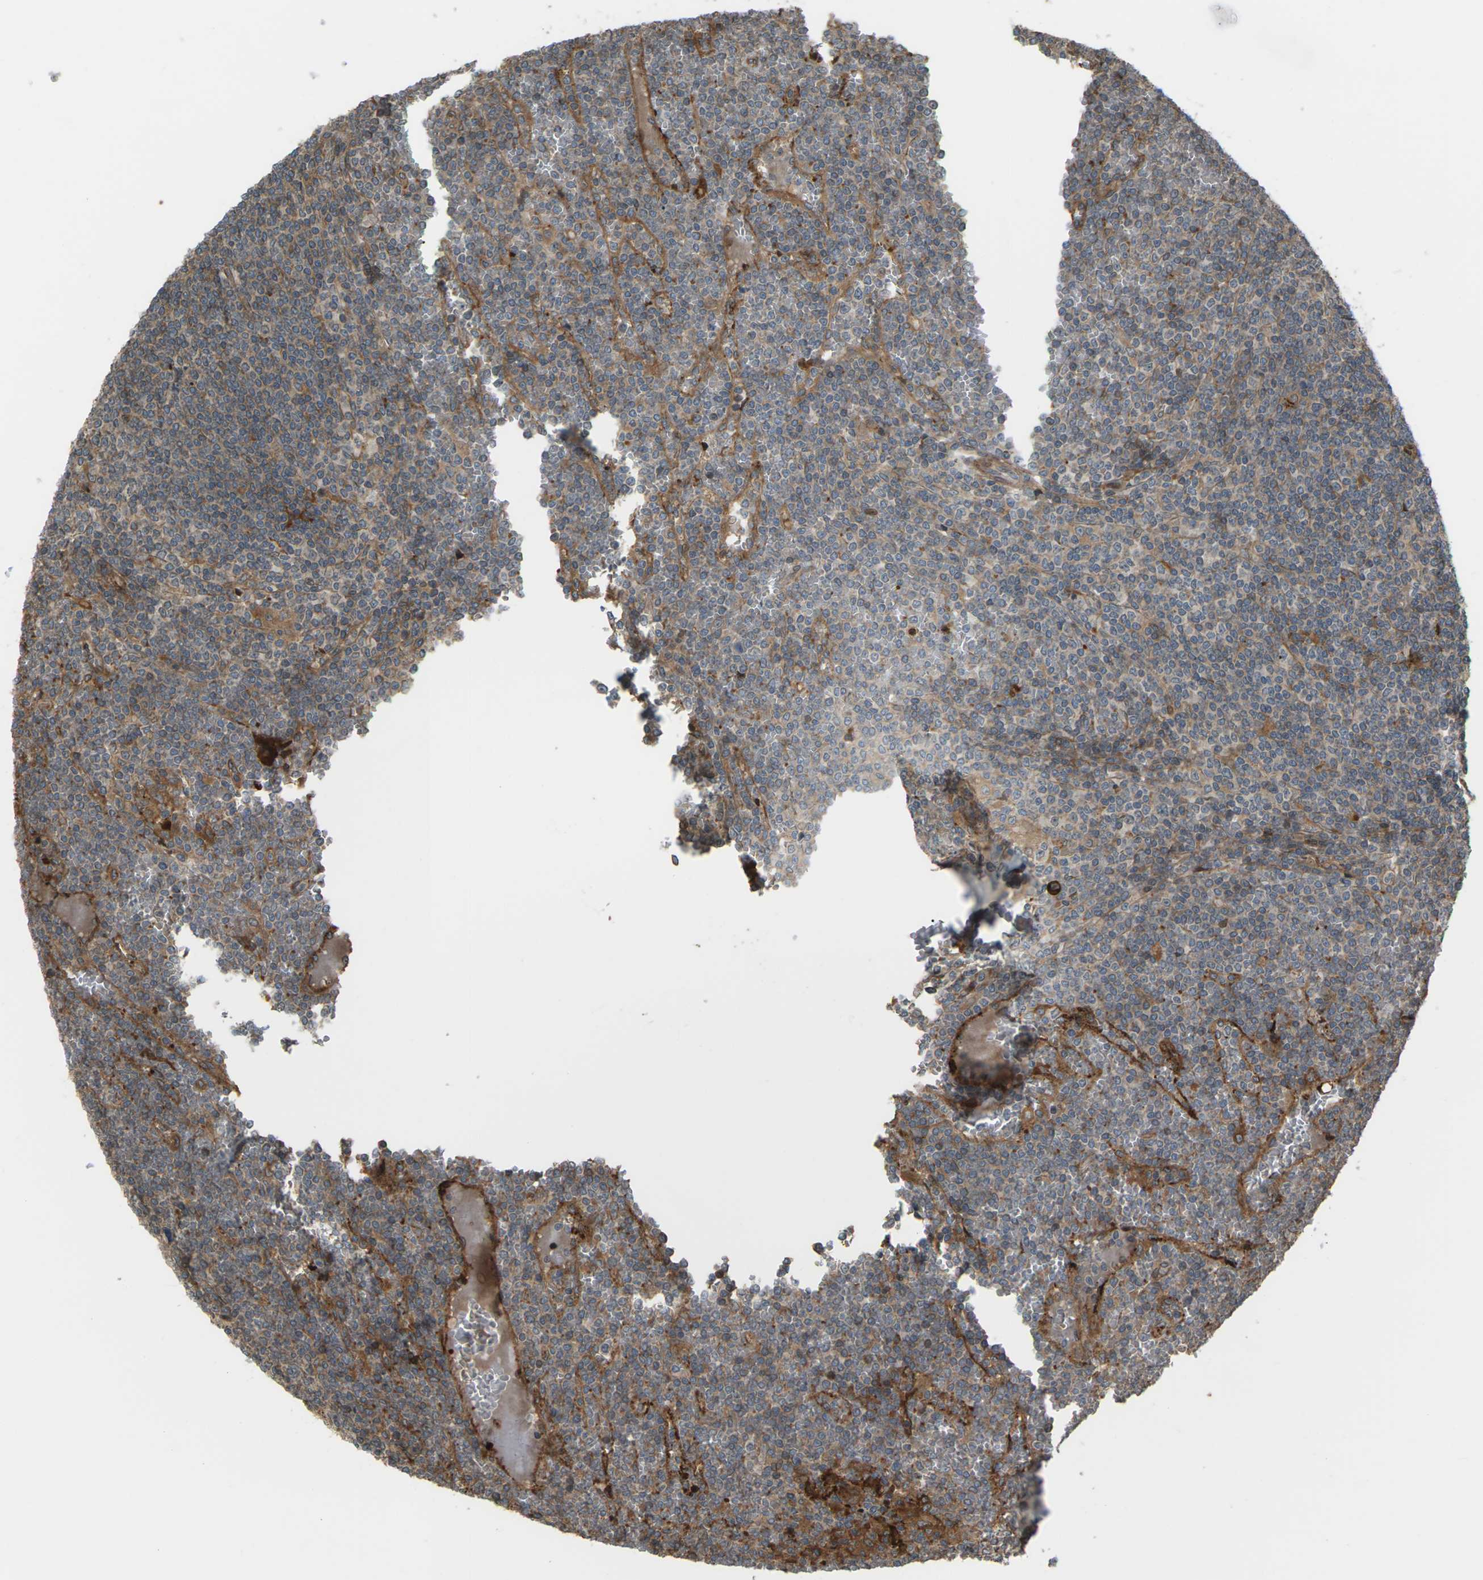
{"staining": {"intensity": "moderate", "quantity": "<25%", "location": "cytoplasmic/membranous"}, "tissue": "lymphoma", "cell_type": "Tumor cells", "image_type": "cancer", "snomed": [{"axis": "morphology", "description": "Malignant lymphoma, non-Hodgkin's type, Low grade"}, {"axis": "topography", "description": "Spleen"}], "caption": "A photomicrograph of low-grade malignant lymphoma, non-Hodgkin's type stained for a protein exhibits moderate cytoplasmic/membranous brown staining in tumor cells.", "gene": "ROBO1", "patient": {"sex": "female", "age": 19}}